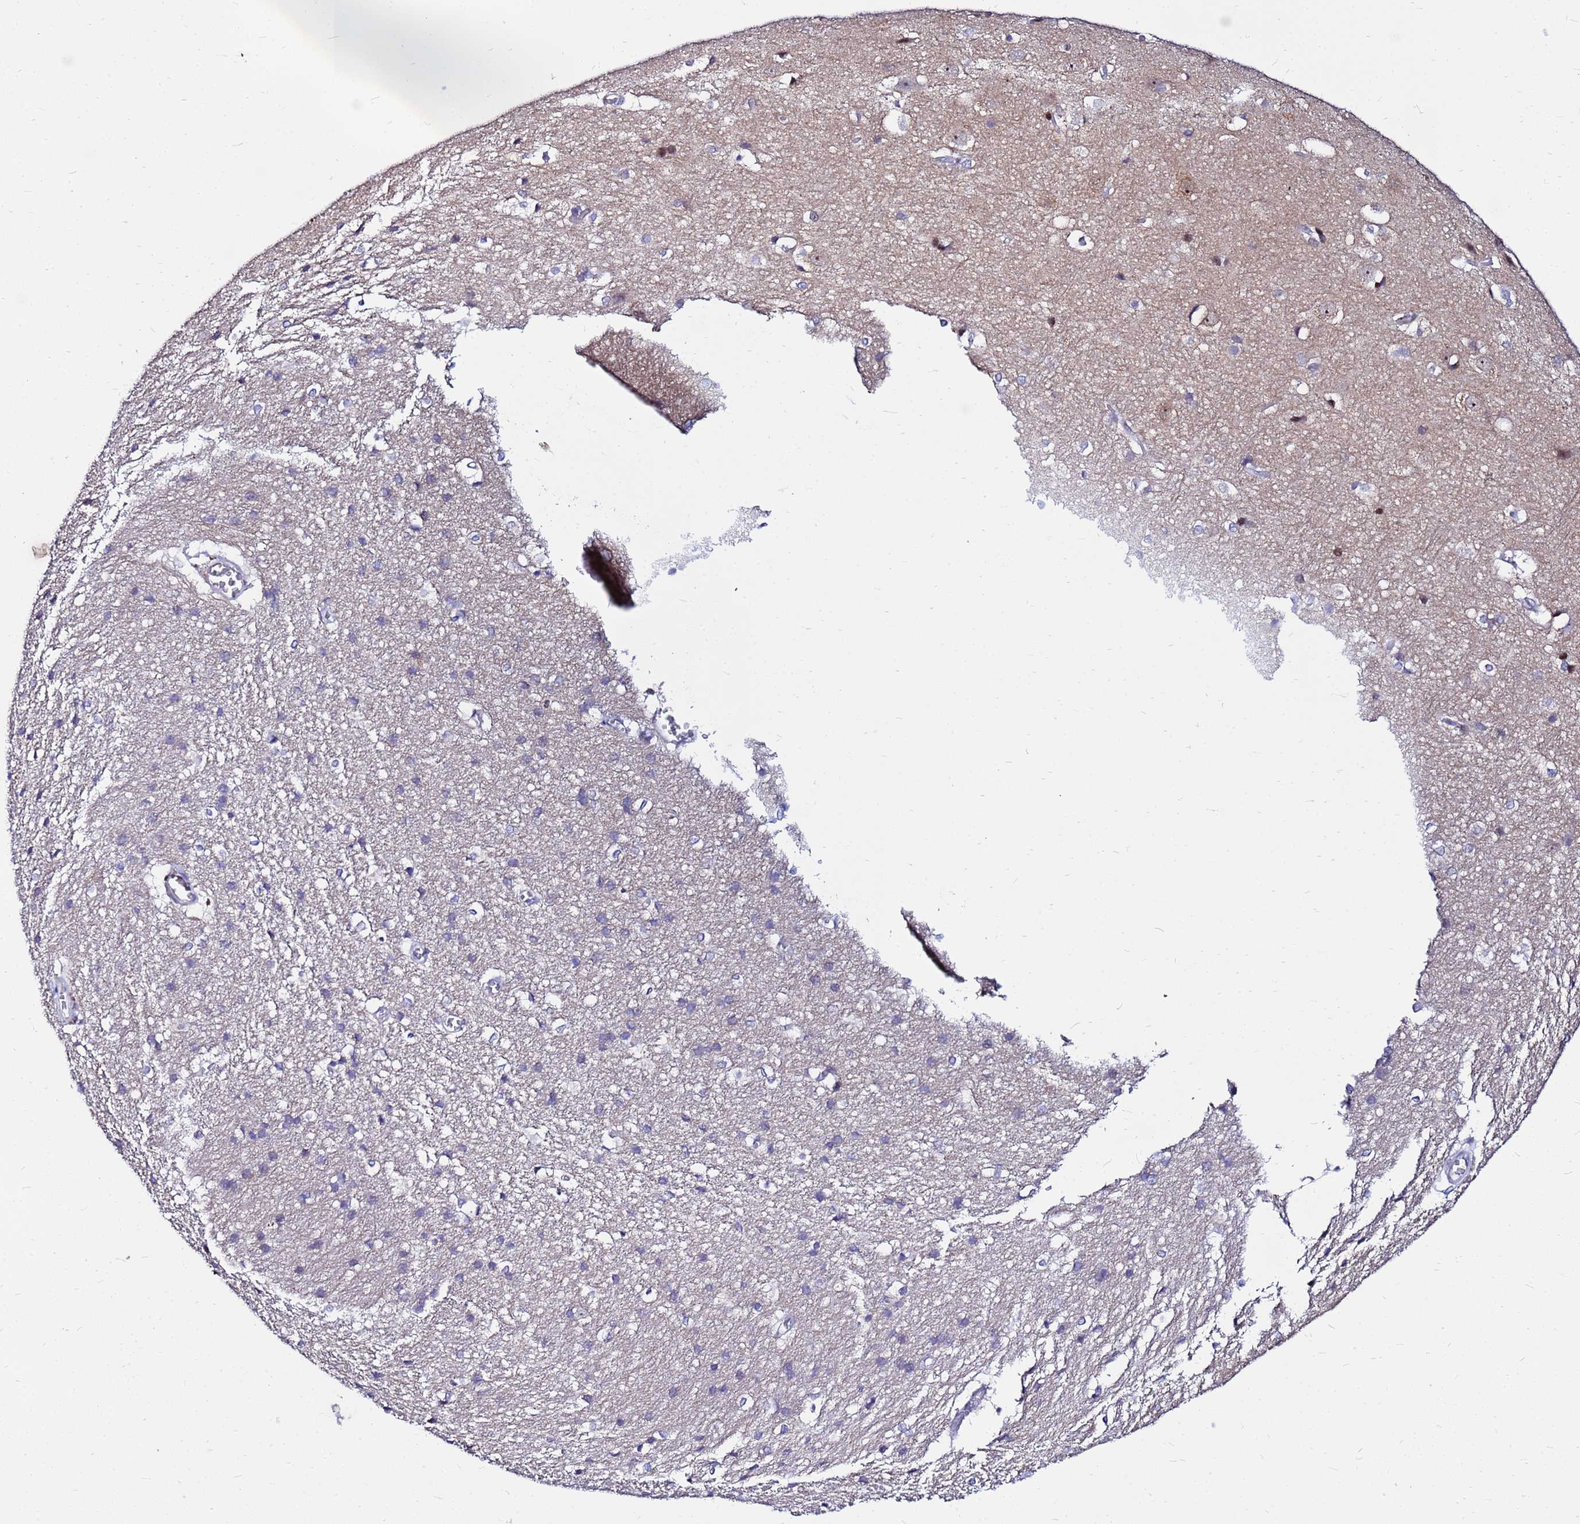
{"staining": {"intensity": "negative", "quantity": "none", "location": "none"}, "tissue": "cerebral cortex", "cell_type": "Endothelial cells", "image_type": "normal", "snomed": [{"axis": "morphology", "description": "Normal tissue, NOS"}, {"axis": "topography", "description": "Cerebral cortex"}], "caption": "This is a histopathology image of immunohistochemistry staining of benign cerebral cortex, which shows no positivity in endothelial cells. Brightfield microscopy of immunohistochemistry (IHC) stained with DAB (brown) and hematoxylin (blue), captured at high magnification.", "gene": "PPP1R14C", "patient": {"sex": "male", "age": 54}}